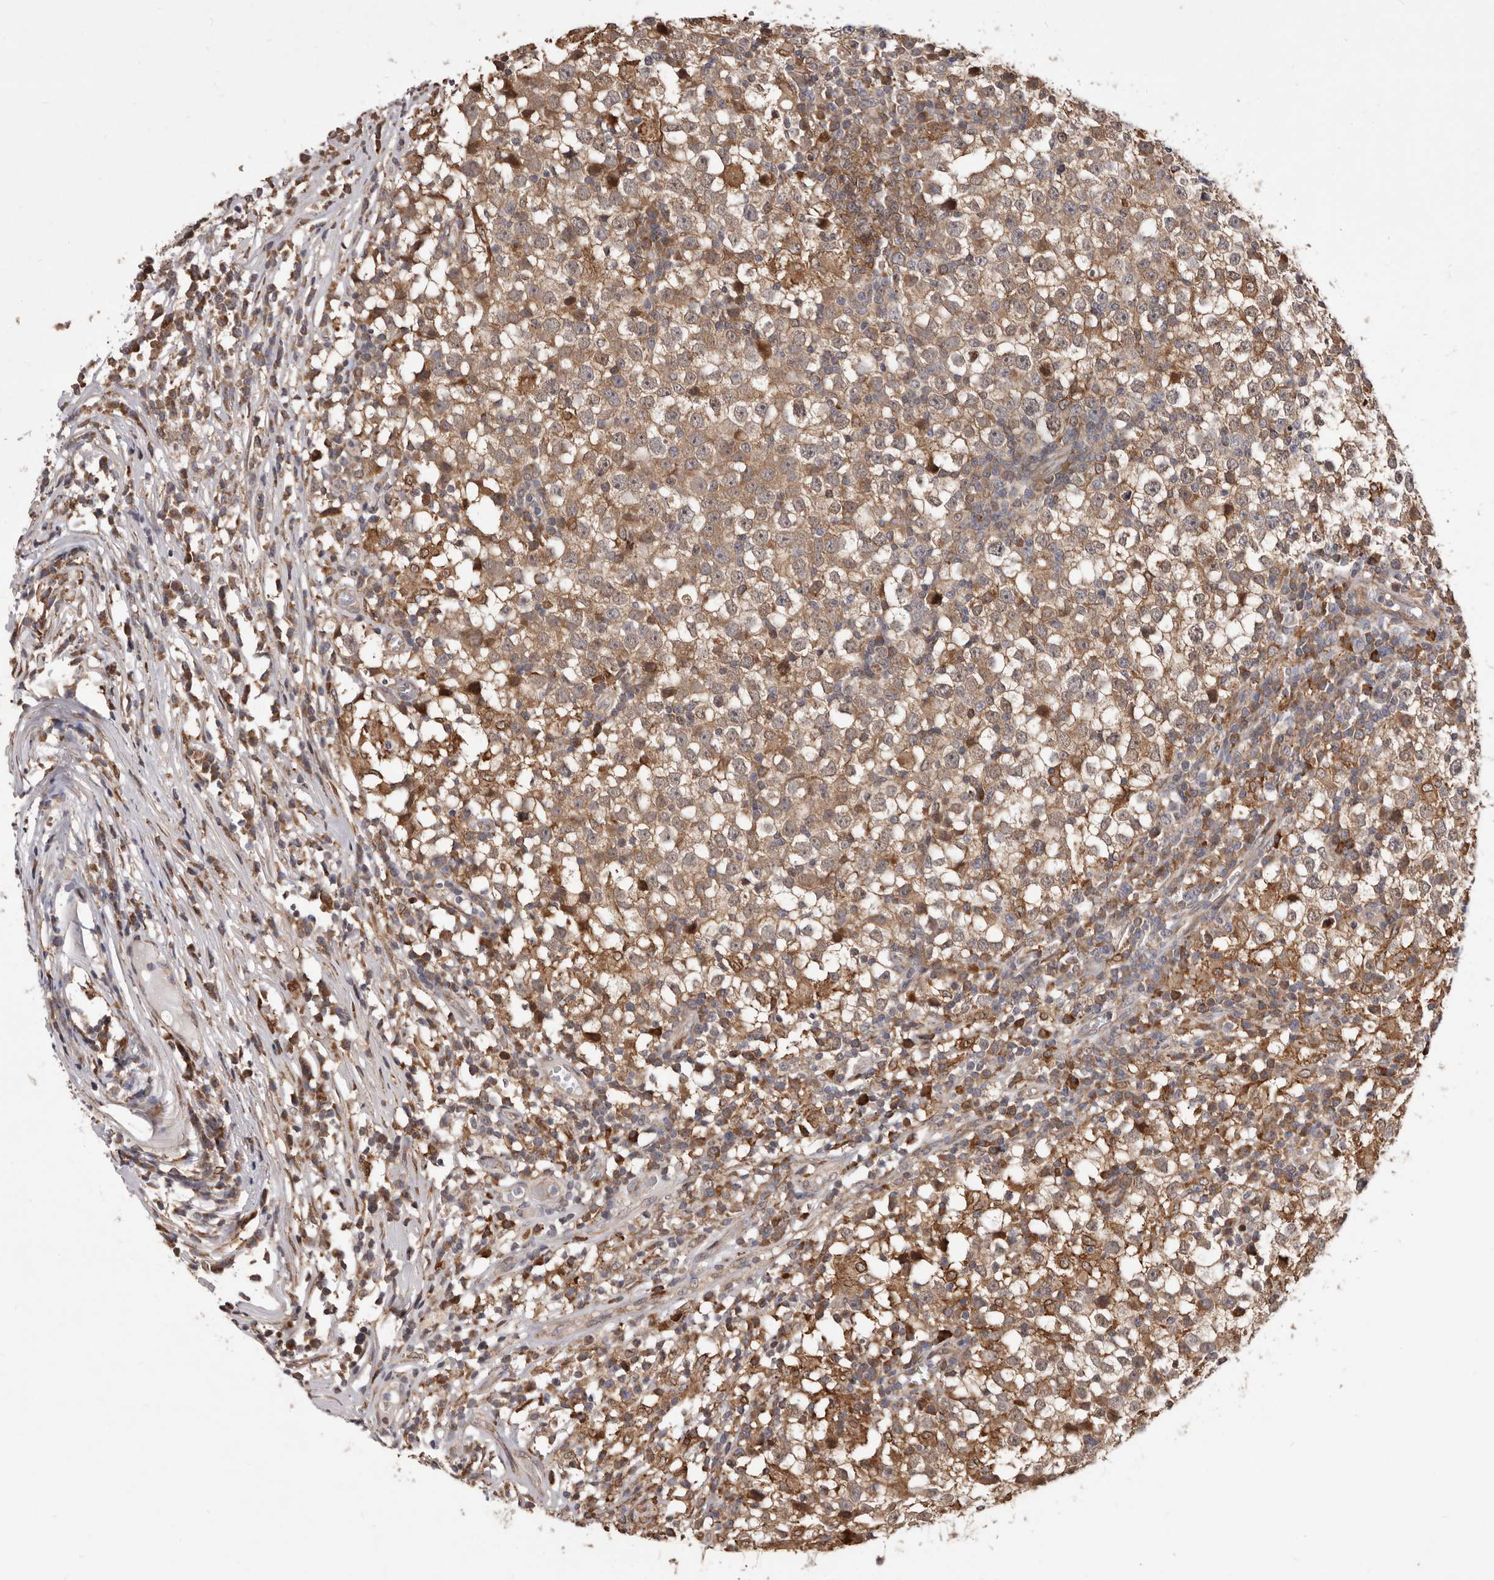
{"staining": {"intensity": "moderate", "quantity": ">75%", "location": "cytoplasmic/membranous"}, "tissue": "testis cancer", "cell_type": "Tumor cells", "image_type": "cancer", "snomed": [{"axis": "morphology", "description": "Seminoma, NOS"}, {"axis": "topography", "description": "Testis"}], "caption": "DAB (3,3'-diaminobenzidine) immunohistochemical staining of human seminoma (testis) demonstrates moderate cytoplasmic/membranous protein positivity in about >75% of tumor cells.", "gene": "RRM2B", "patient": {"sex": "male", "age": 65}}